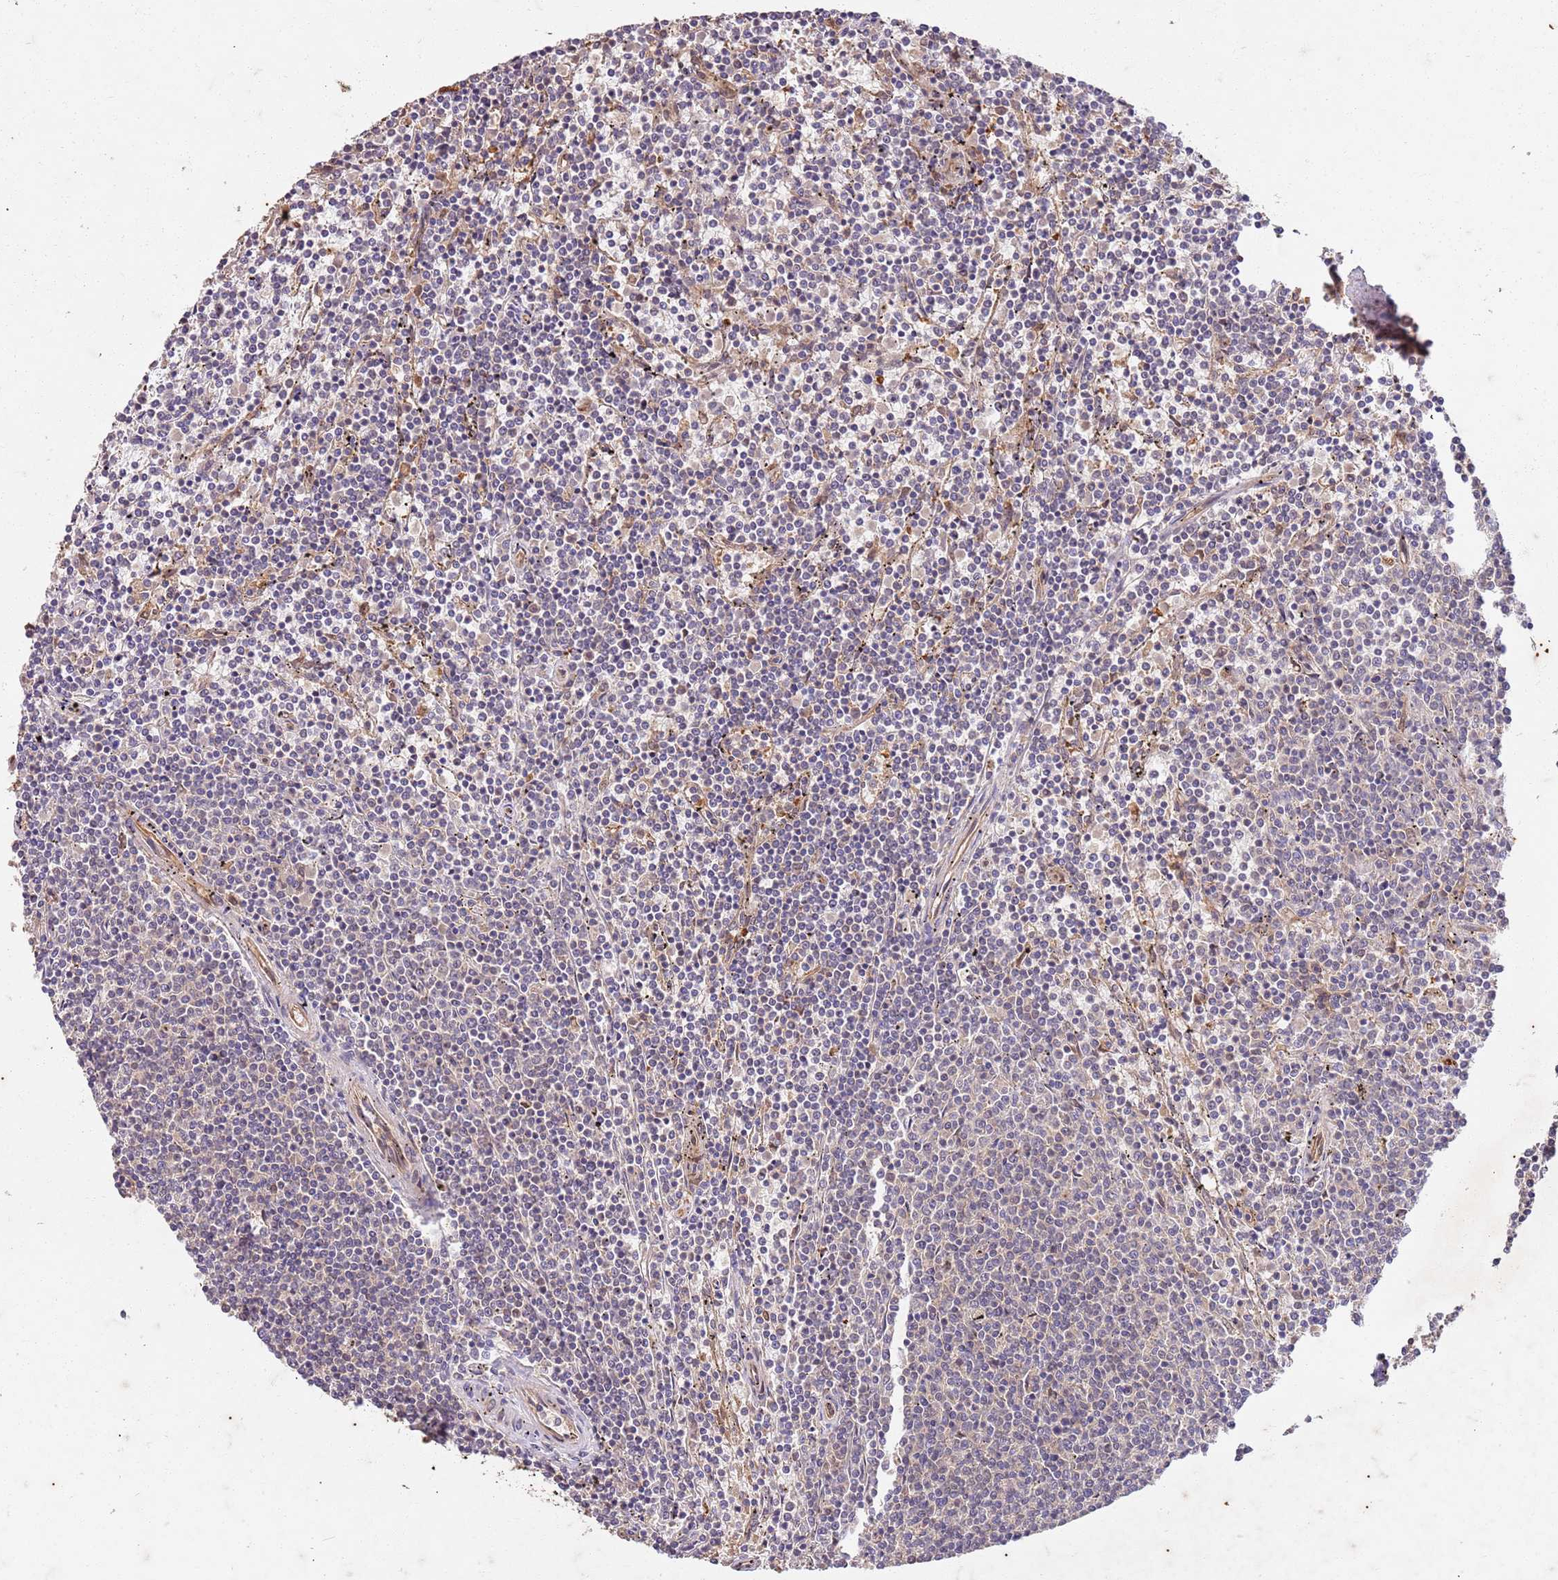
{"staining": {"intensity": "negative", "quantity": "none", "location": "none"}, "tissue": "lymphoma", "cell_type": "Tumor cells", "image_type": "cancer", "snomed": [{"axis": "morphology", "description": "Malignant lymphoma, non-Hodgkin's type, Low grade"}, {"axis": "topography", "description": "Spleen"}], "caption": "DAB immunohistochemical staining of lymphoma exhibits no significant staining in tumor cells.", "gene": "UBE3A", "patient": {"sex": "female", "age": 50}}